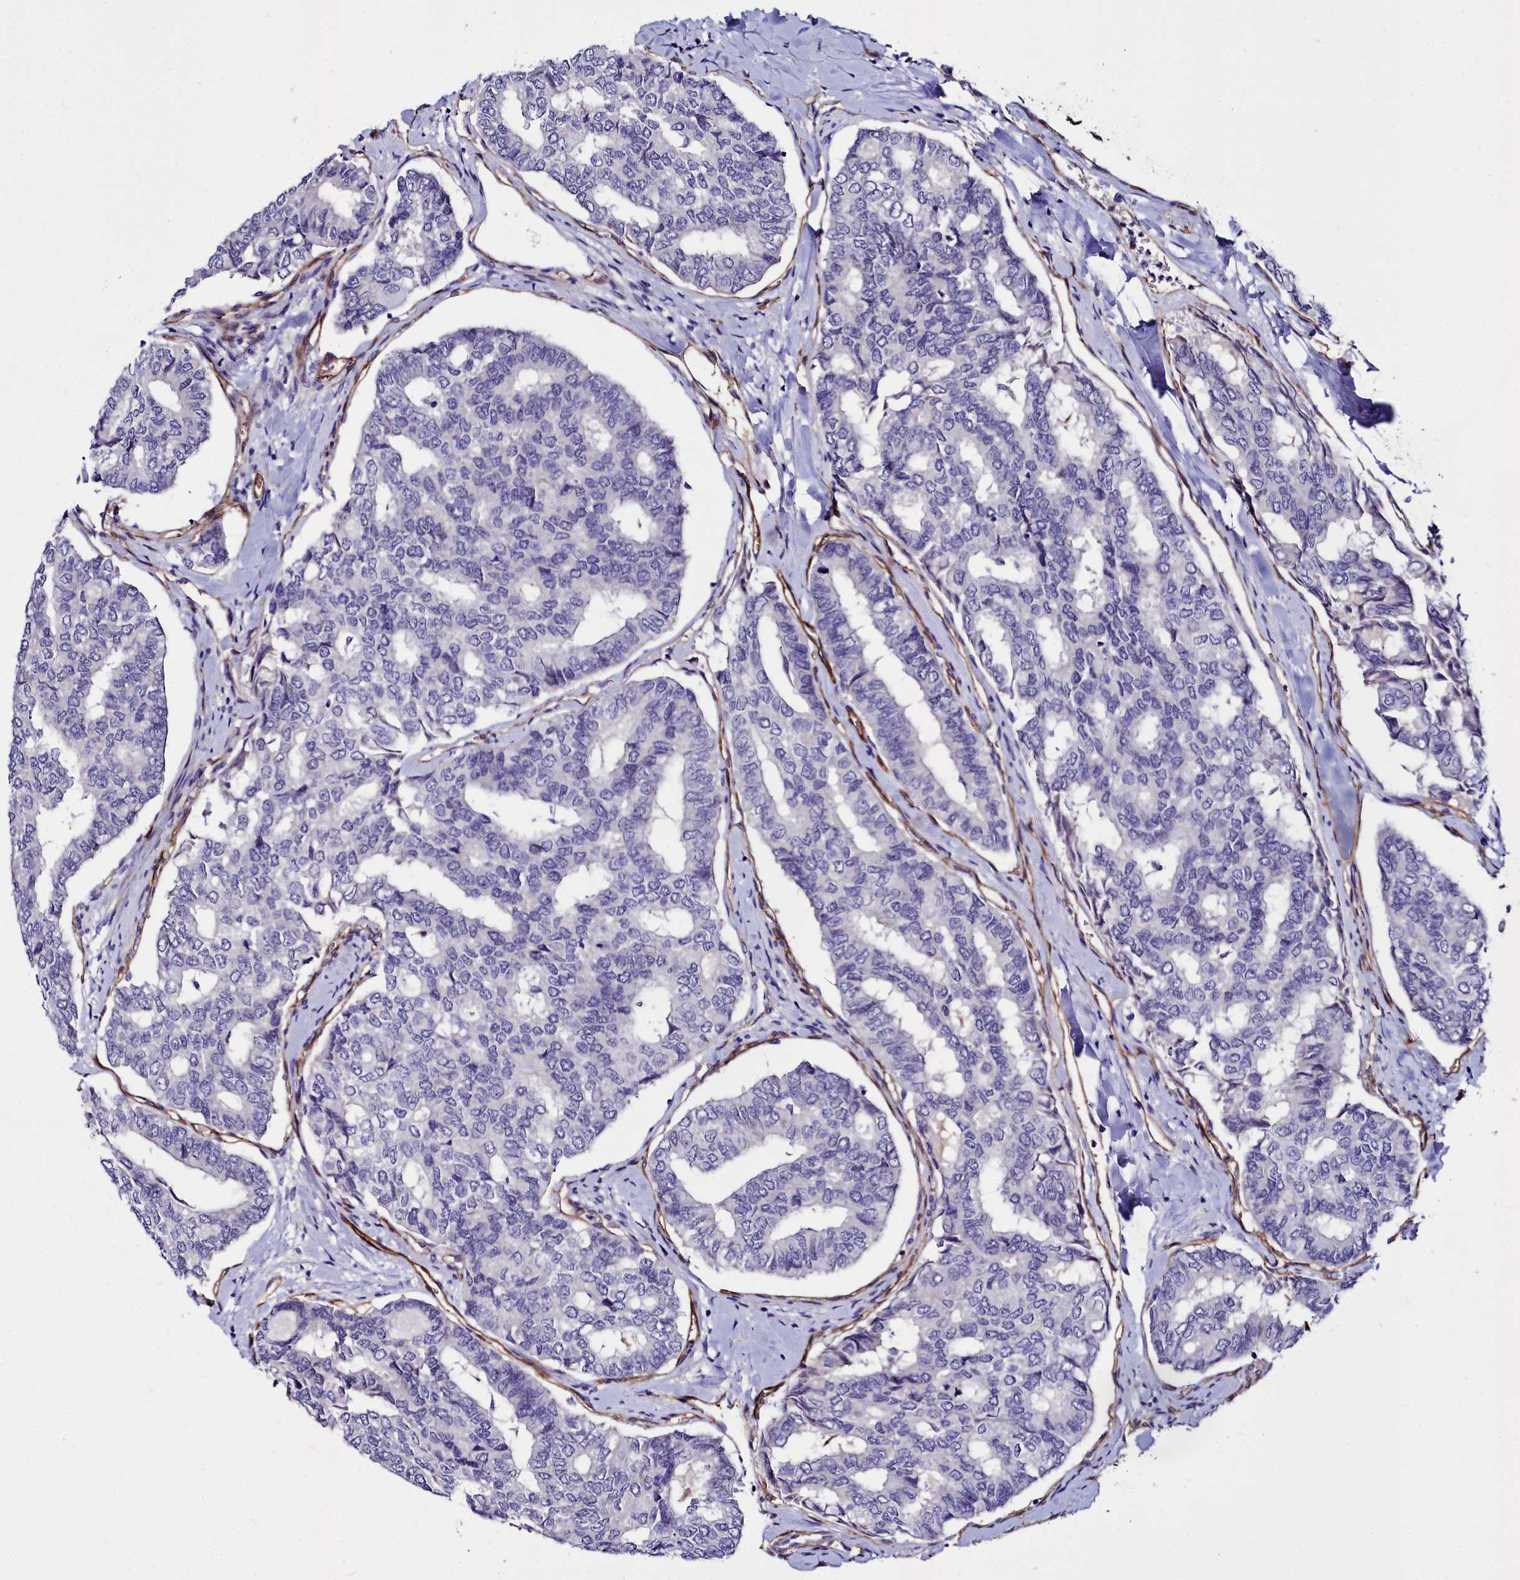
{"staining": {"intensity": "negative", "quantity": "none", "location": "none"}, "tissue": "thyroid cancer", "cell_type": "Tumor cells", "image_type": "cancer", "snomed": [{"axis": "morphology", "description": "Papillary adenocarcinoma, NOS"}, {"axis": "topography", "description": "Thyroid gland"}], "caption": "Immunohistochemistry (IHC) of human papillary adenocarcinoma (thyroid) shows no staining in tumor cells.", "gene": "CYP4F11", "patient": {"sex": "female", "age": 35}}